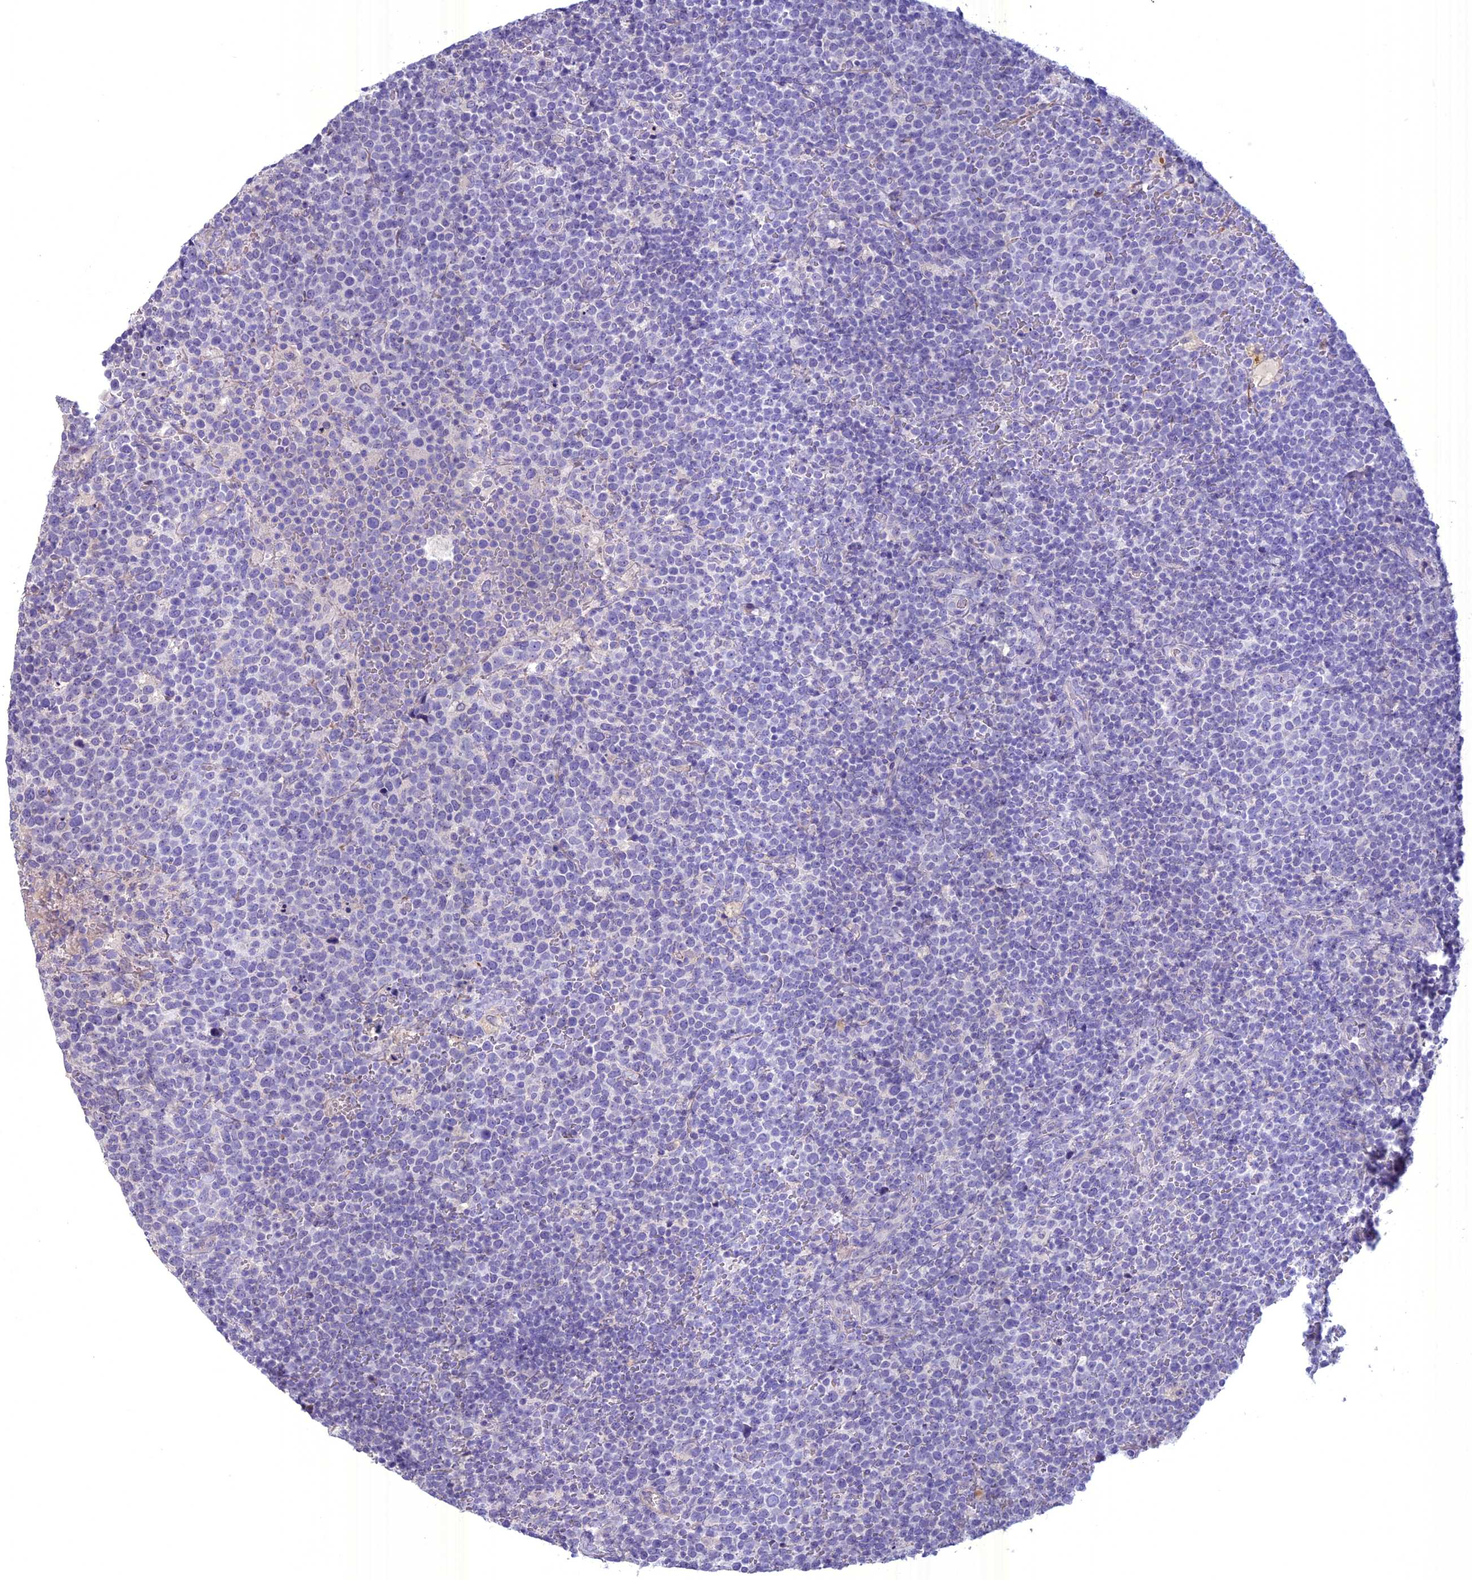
{"staining": {"intensity": "negative", "quantity": "none", "location": "none"}, "tissue": "lymphoma", "cell_type": "Tumor cells", "image_type": "cancer", "snomed": [{"axis": "morphology", "description": "Malignant lymphoma, non-Hodgkin's type, High grade"}, {"axis": "topography", "description": "Lymph node"}], "caption": "Micrograph shows no significant protein staining in tumor cells of high-grade malignant lymphoma, non-Hodgkin's type.", "gene": "SPHKAP", "patient": {"sex": "male", "age": 61}}